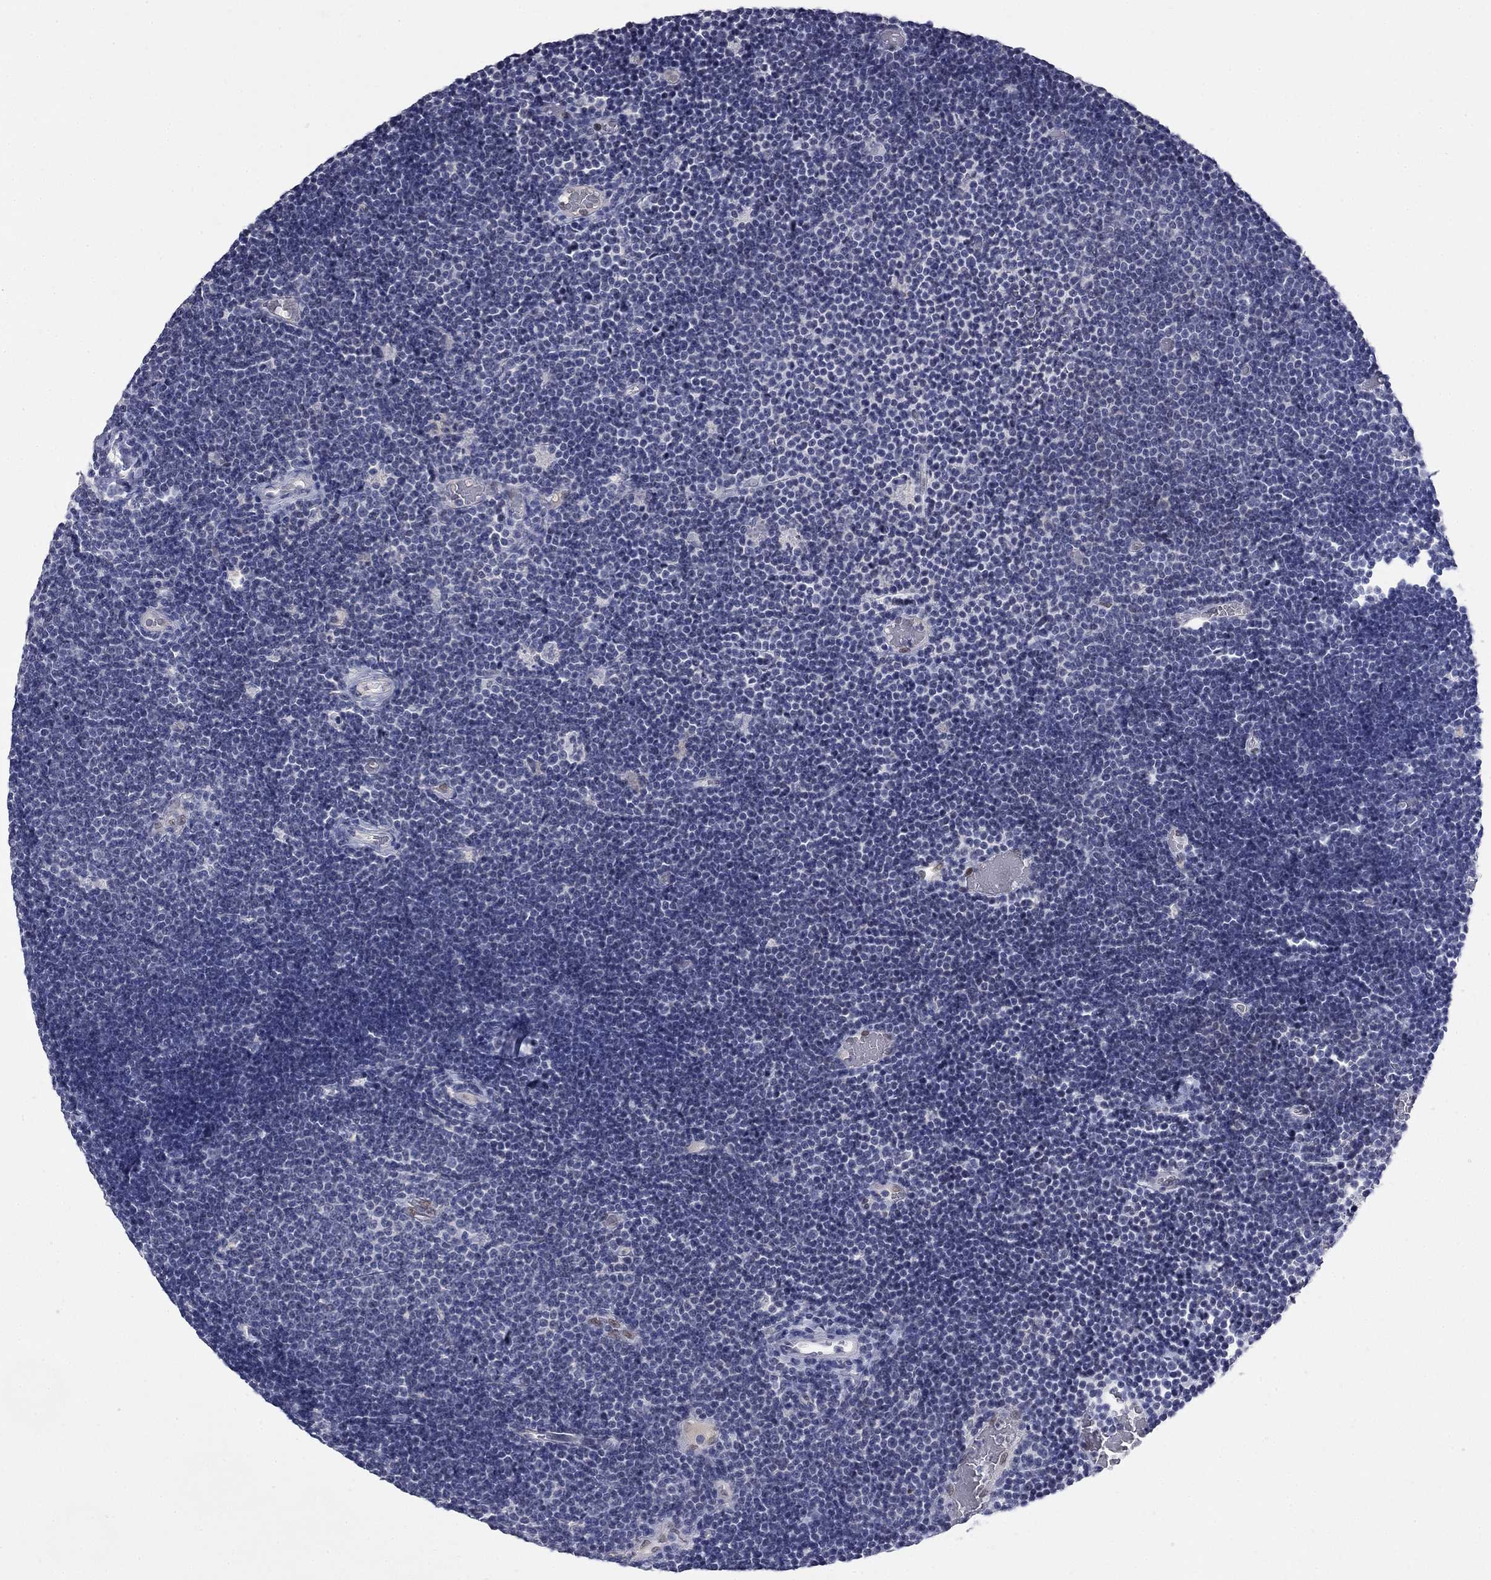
{"staining": {"intensity": "negative", "quantity": "none", "location": "none"}, "tissue": "lymphoma", "cell_type": "Tumor cells", "image_type": "cancer", "snomed": [{"axis": "morphology", "description": "Malignant lymphoma, non-Hodgkin's type, Low grade"}, {"axis": "topography", "description": "Brain"}], "caption": "Immunohistochemistry (IHC) image of neoplastic tissue: malignant lymphoma, non-Hodgkin's type (low-grade) stained with DAB (3,3'-diaminobenzidine) displays no significant protein staining in tumor cells.", "gene": "SLC51A", "patient": {"sex": "female", "age": 66}}